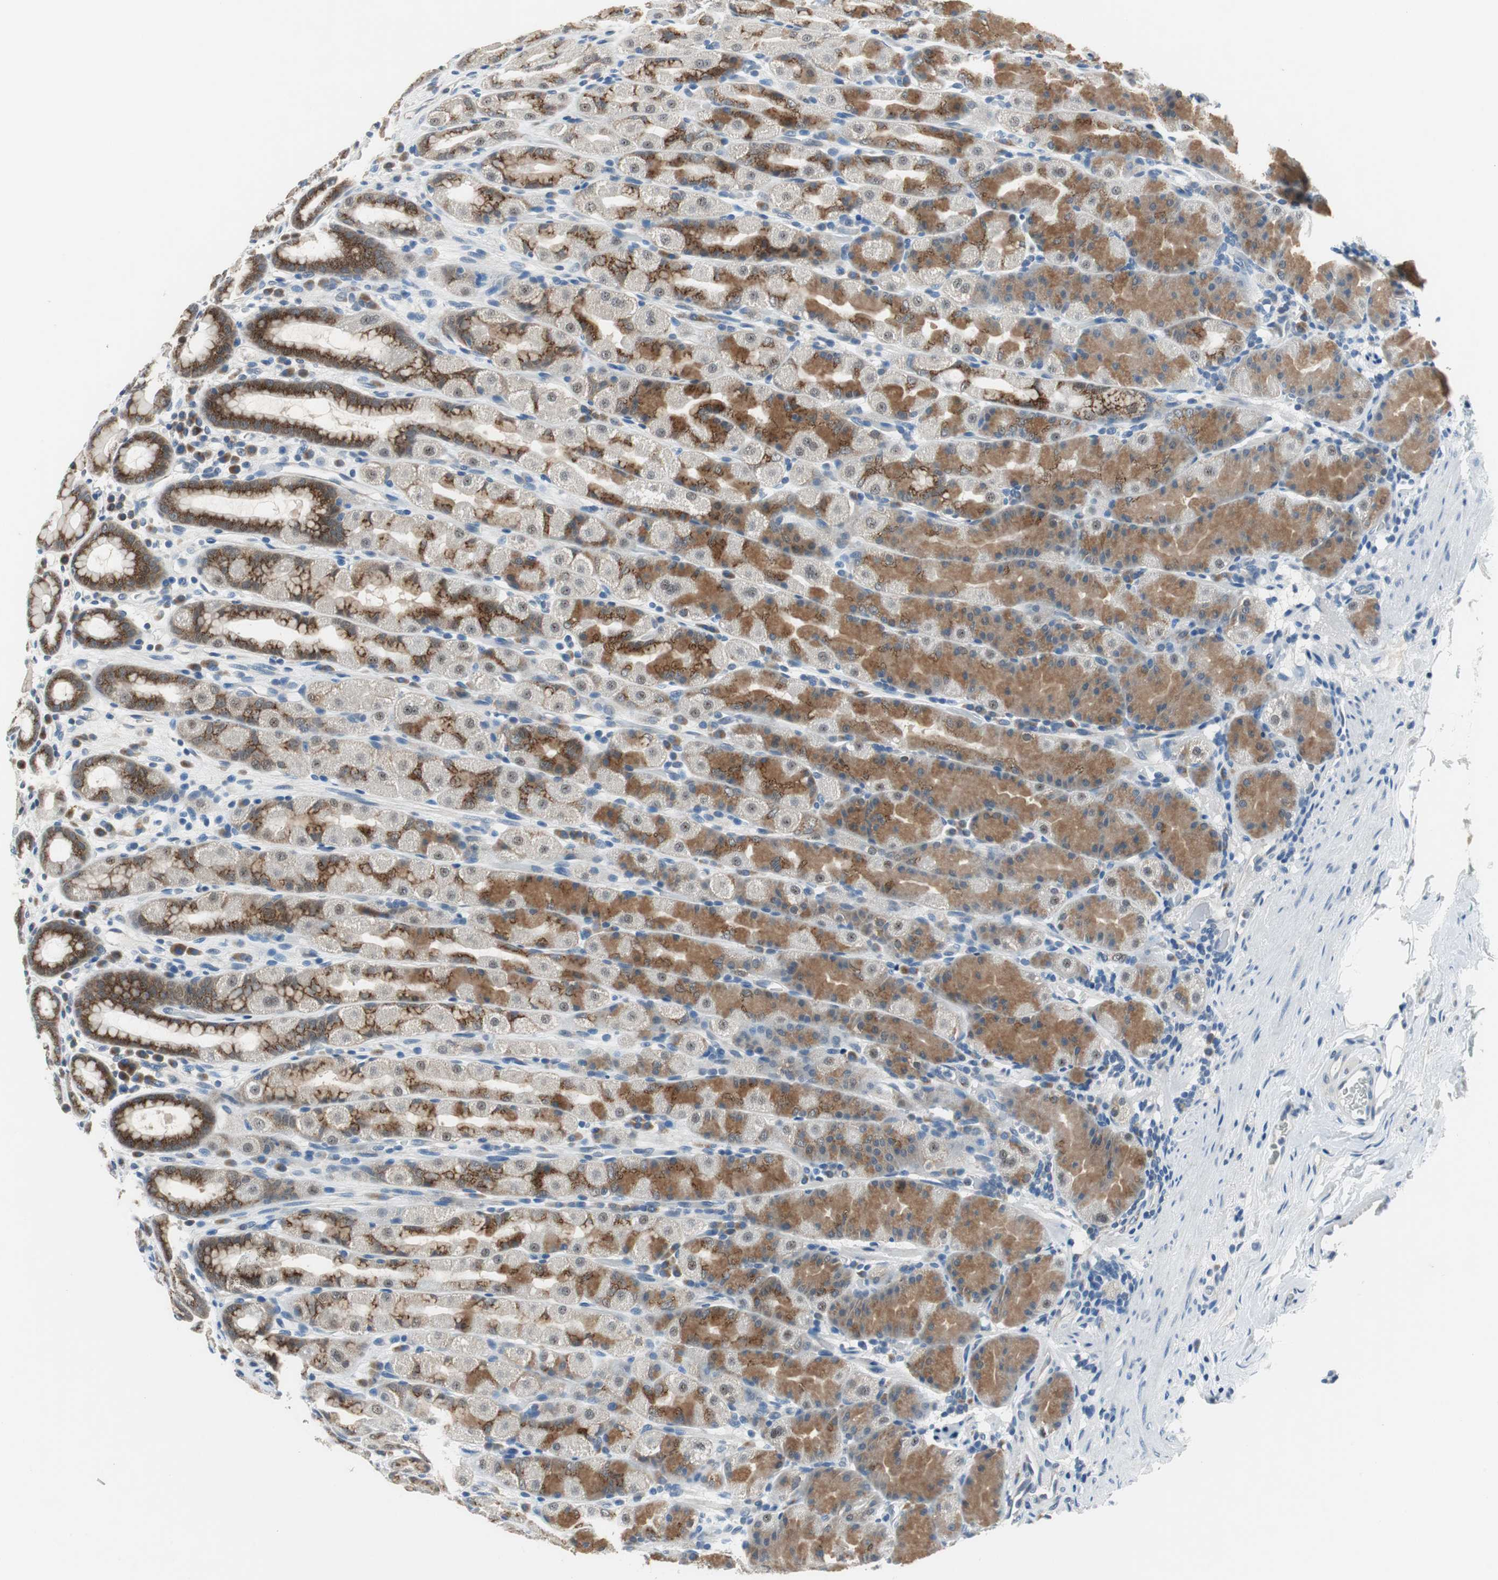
{"staining": {"intensity": "moderate", "quantity": "25%-75%", "location": "cytoplasmic/membranous"}, "tissue": "stomach", "cell_type": "Glandular cells", "image_type": "normal", "snomed": [{"axis": "morphology", "description": "Normal tissue, NOS"}, {"axis": "topography", "description": "Stomach, upper"}], "caption": "Glandular cells exhibit medium levels of moderate cytoplasmic/membranous staining in about 25%-75% of cells in unremarkable human stomach.", "gene": "PLAA", "patient": {"sex": "male", "age": 68}}